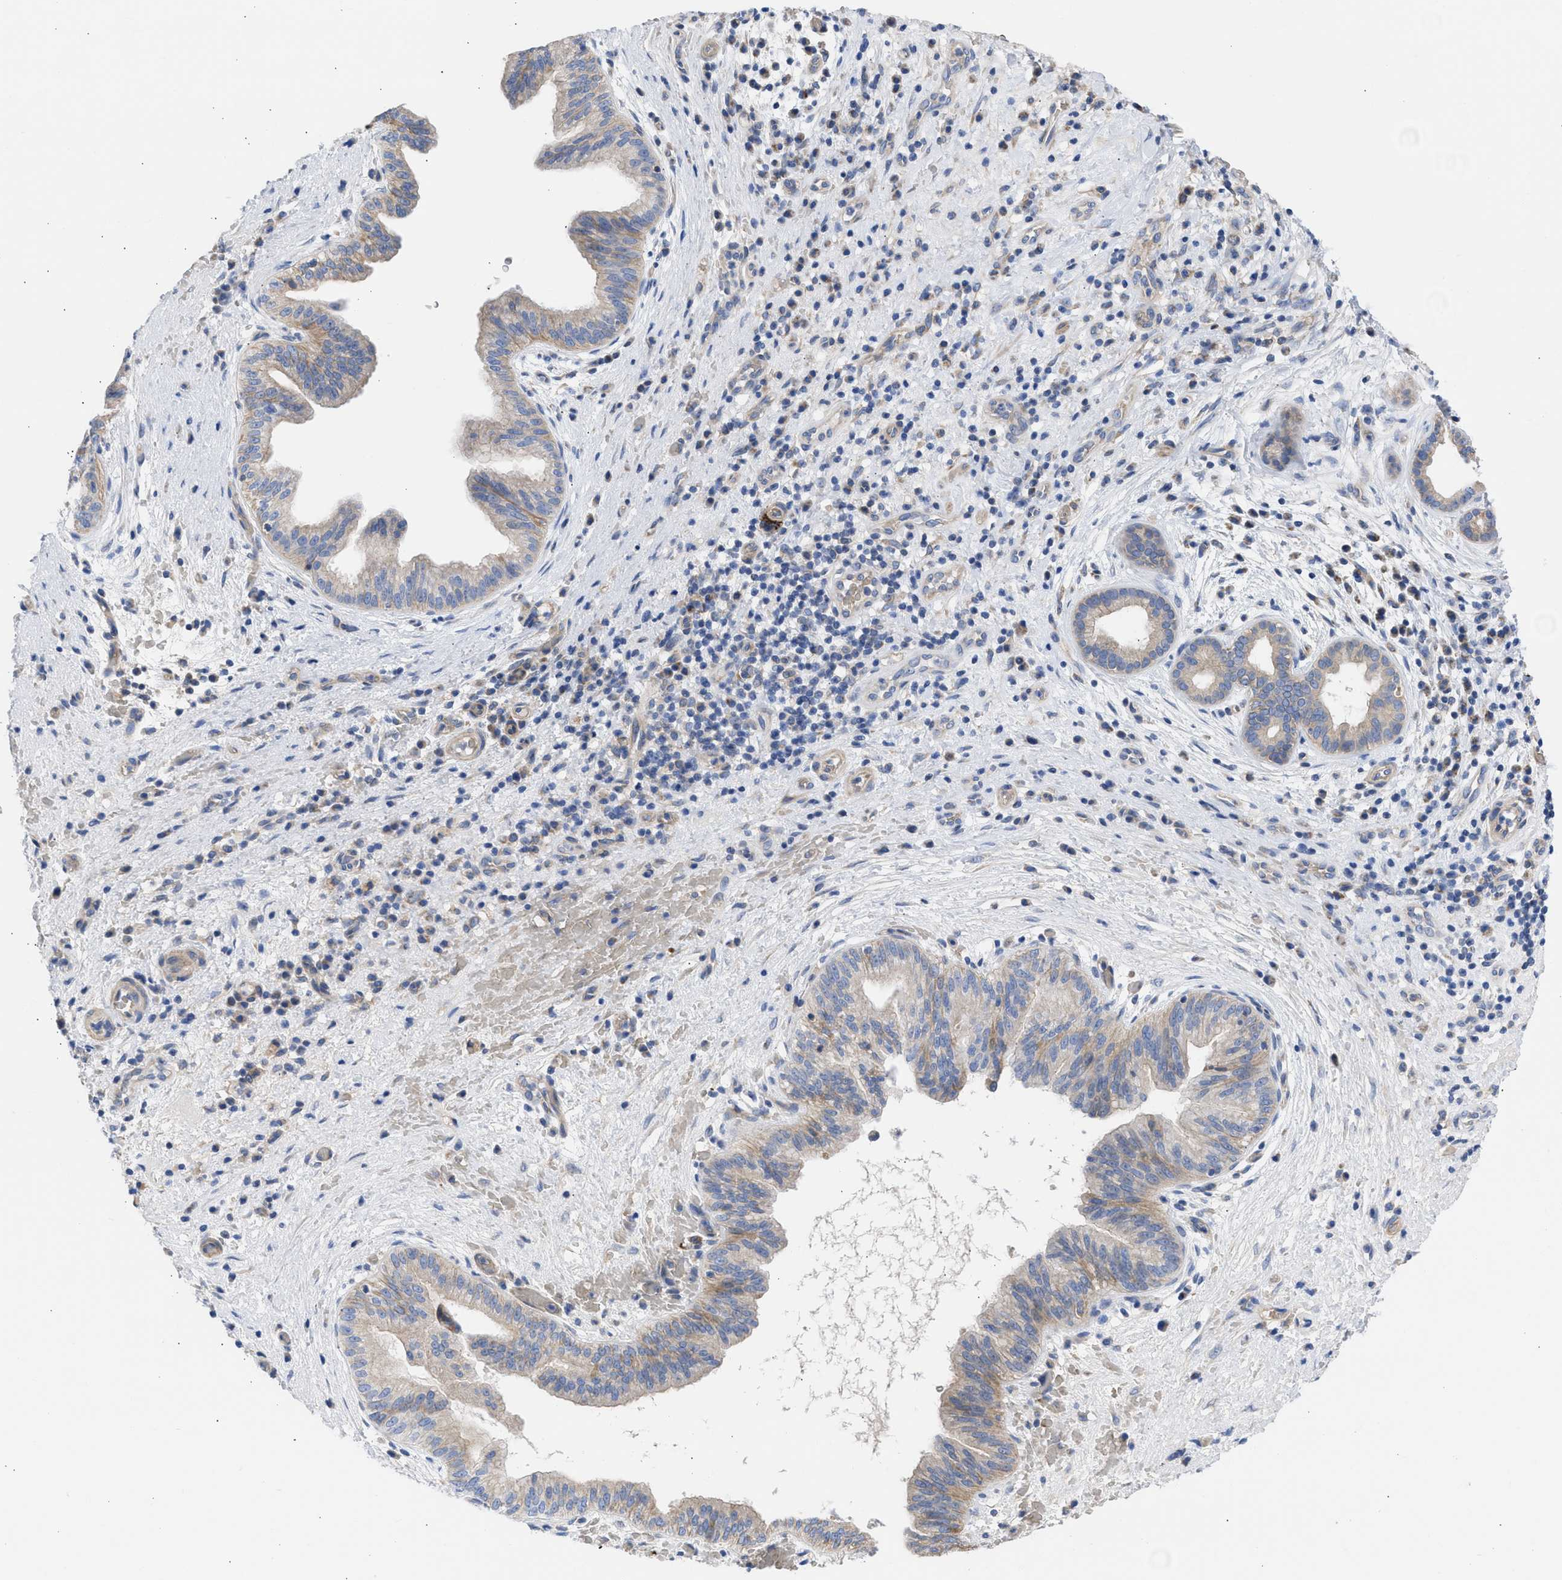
{"staining": {"intensity": "moderate", "quantity": "25%-75%", "location": "cytoplasmic/membranous"}, "tissue": "liver cancer", "cell_type": "Tumor cells", "image_type": "cancer", "snomed": [{"axis": "morphology", "description": "Cholangiocarcinoma"}, {"axis": "topography", "description": "Liver"}], "caption": "Immunohistochemical staining of human liver cancer displays medium levels of moderate cytoplasmic/membranous staining in about 25%-75% of tumor cells. (Stains: DAB in brown, nuclei in blue, Microscopy: brightfield microscopy at high magnification).", "gene": "BTG3", "patient": {"sex": "female", "age": 38}}